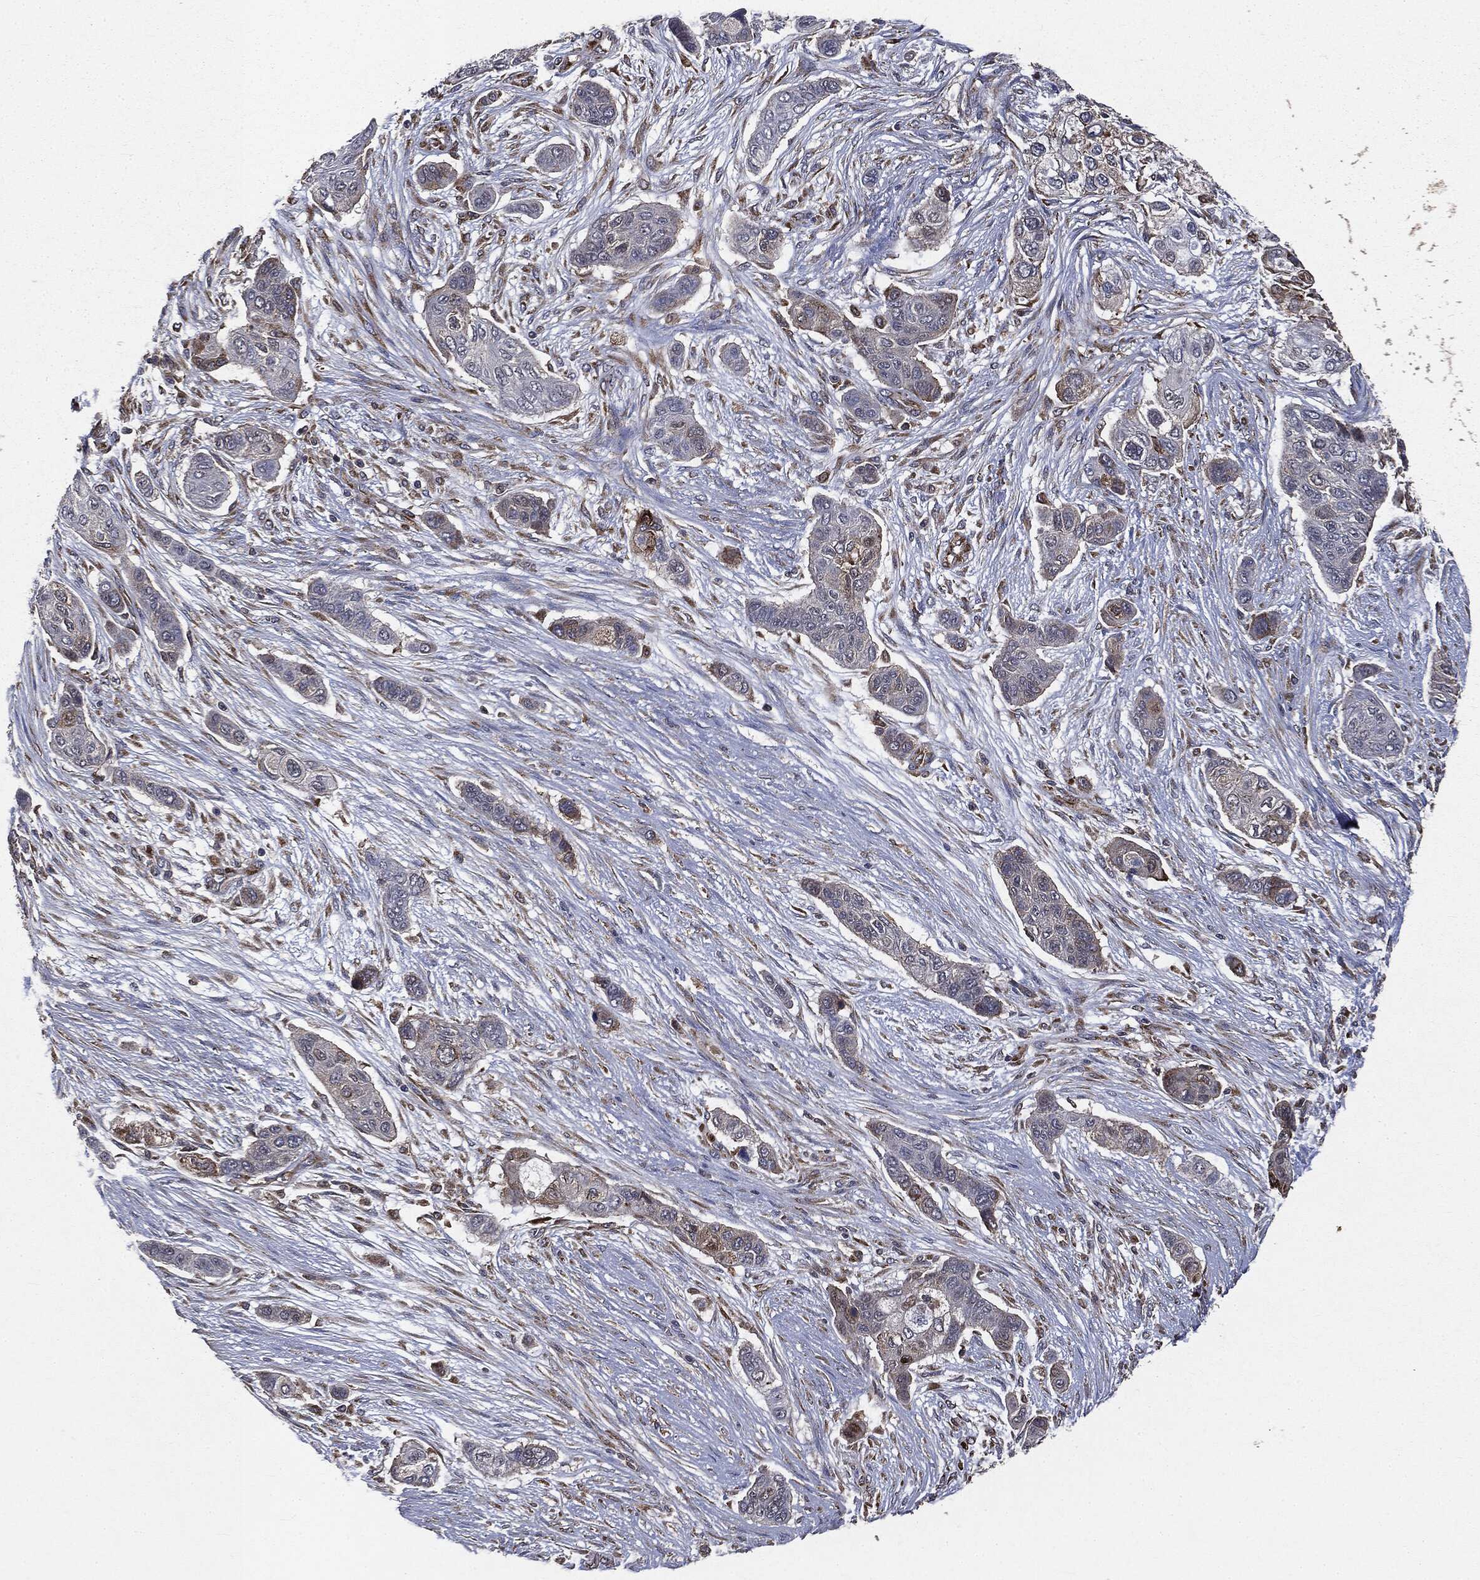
{"staining": {"intensity": "negative", "quantity": "none", "location": "none"}, "tissue": "lung cancer", "cell_type": "Tumor cells", "image_type": "cancer", "snomed": [{"axis": "morphology", "description": "Squamous cell carcinoma, NOS"}, {"axis": "topography", "description": "Lung"}], "caption": "Lung cancer stained for a protein using immunohistochemistry (IHC) demonstrates no expression tumor cells.", "gene": "PLOD3", "patient": {"sex": "male", "age": 69}}